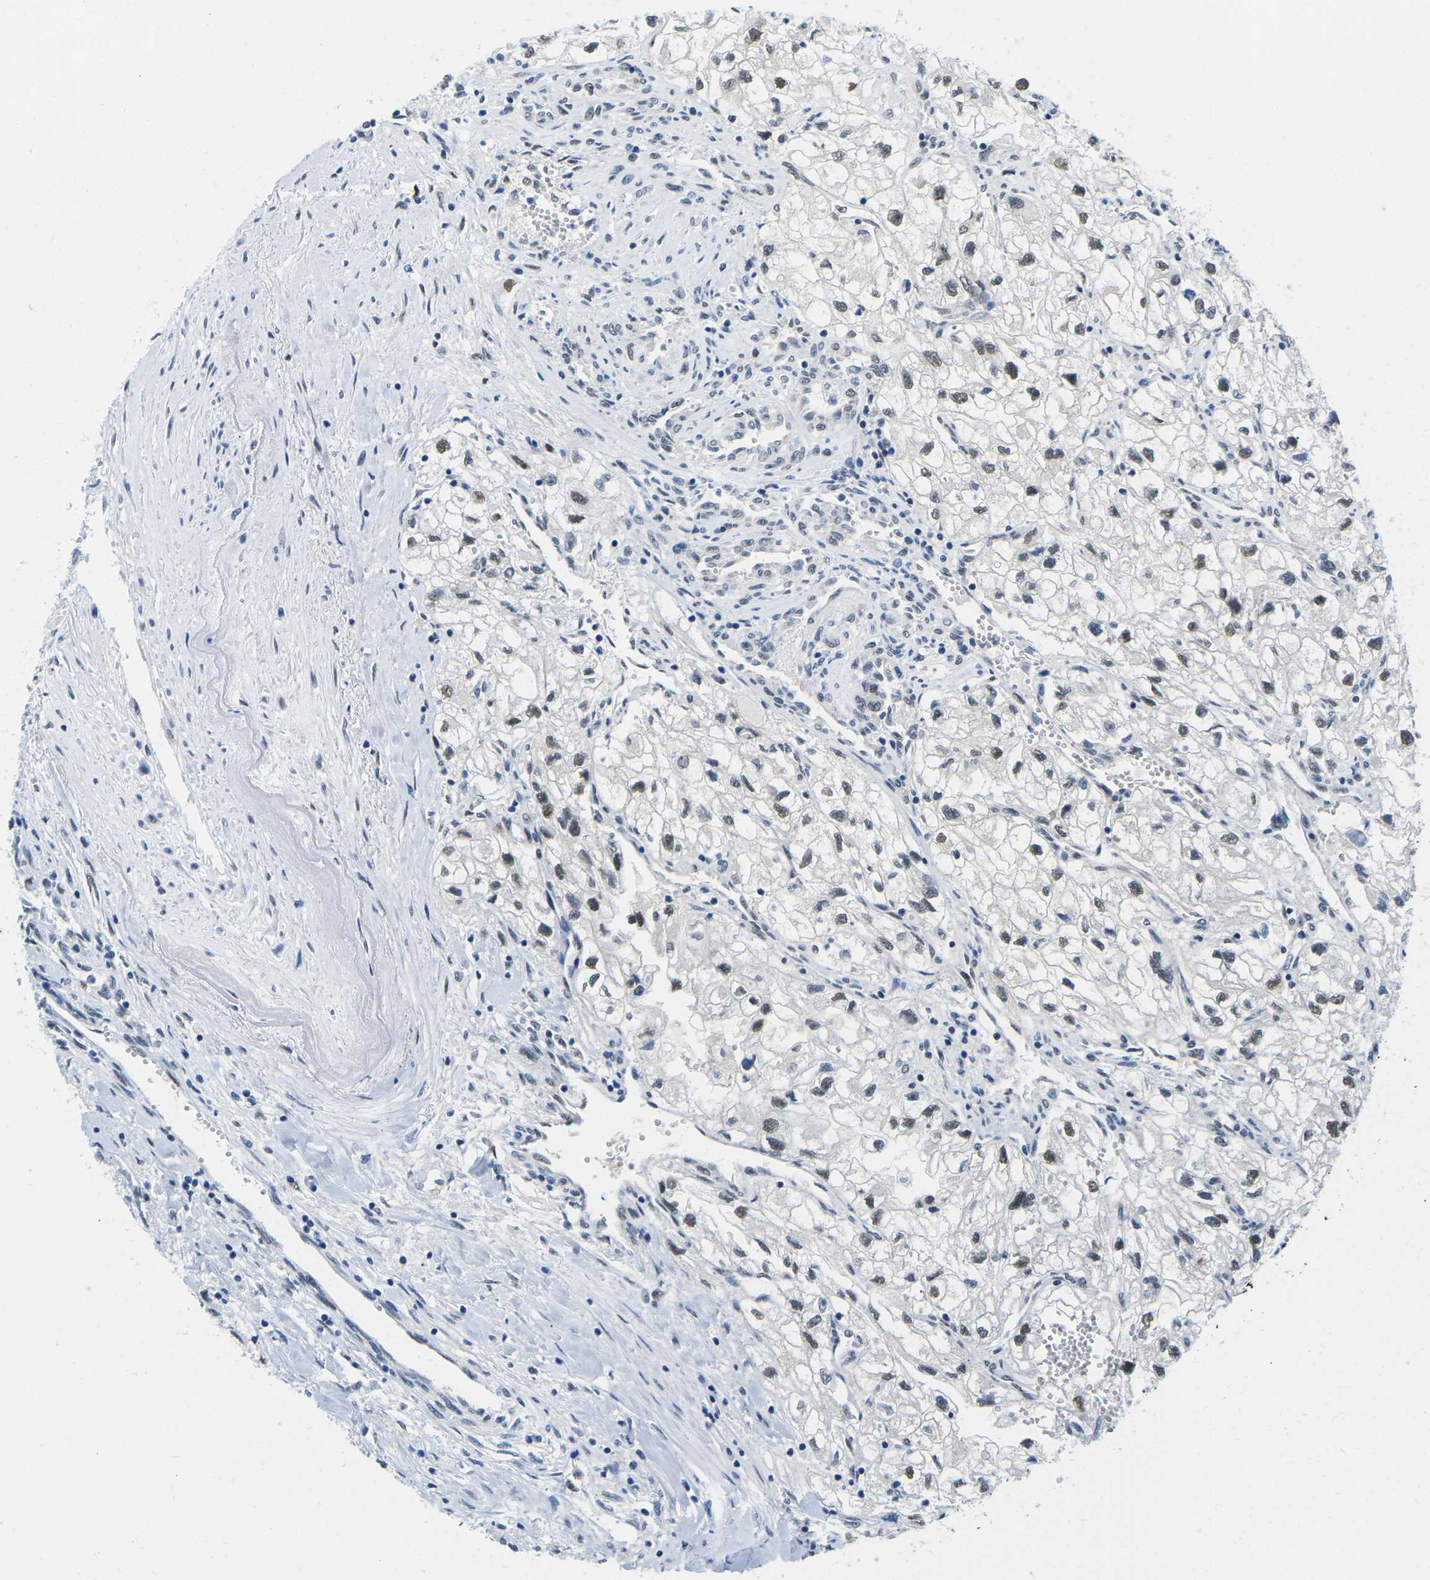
{"staining": {"intensity": "moderate", "quantity": "25%-75%", "location": "nuclear"}, "tissue": "renal cancer", "cell_type": "Tumor cells", "image_type": "cancer", "snomed": [{"axis": "morphology", "description": "Adenocarcinoma, NOS"}, {"axis": "topography", "description": "Kidney"}], "caption": "Immunohistochemistry (IHC) of human renal adenocarcinoma shows medium levels of moderate nuclear positivity in about 25%-75% of tumor cells.", "gene": "UBA7", "patient": {"sex": "female", "age": 70}}